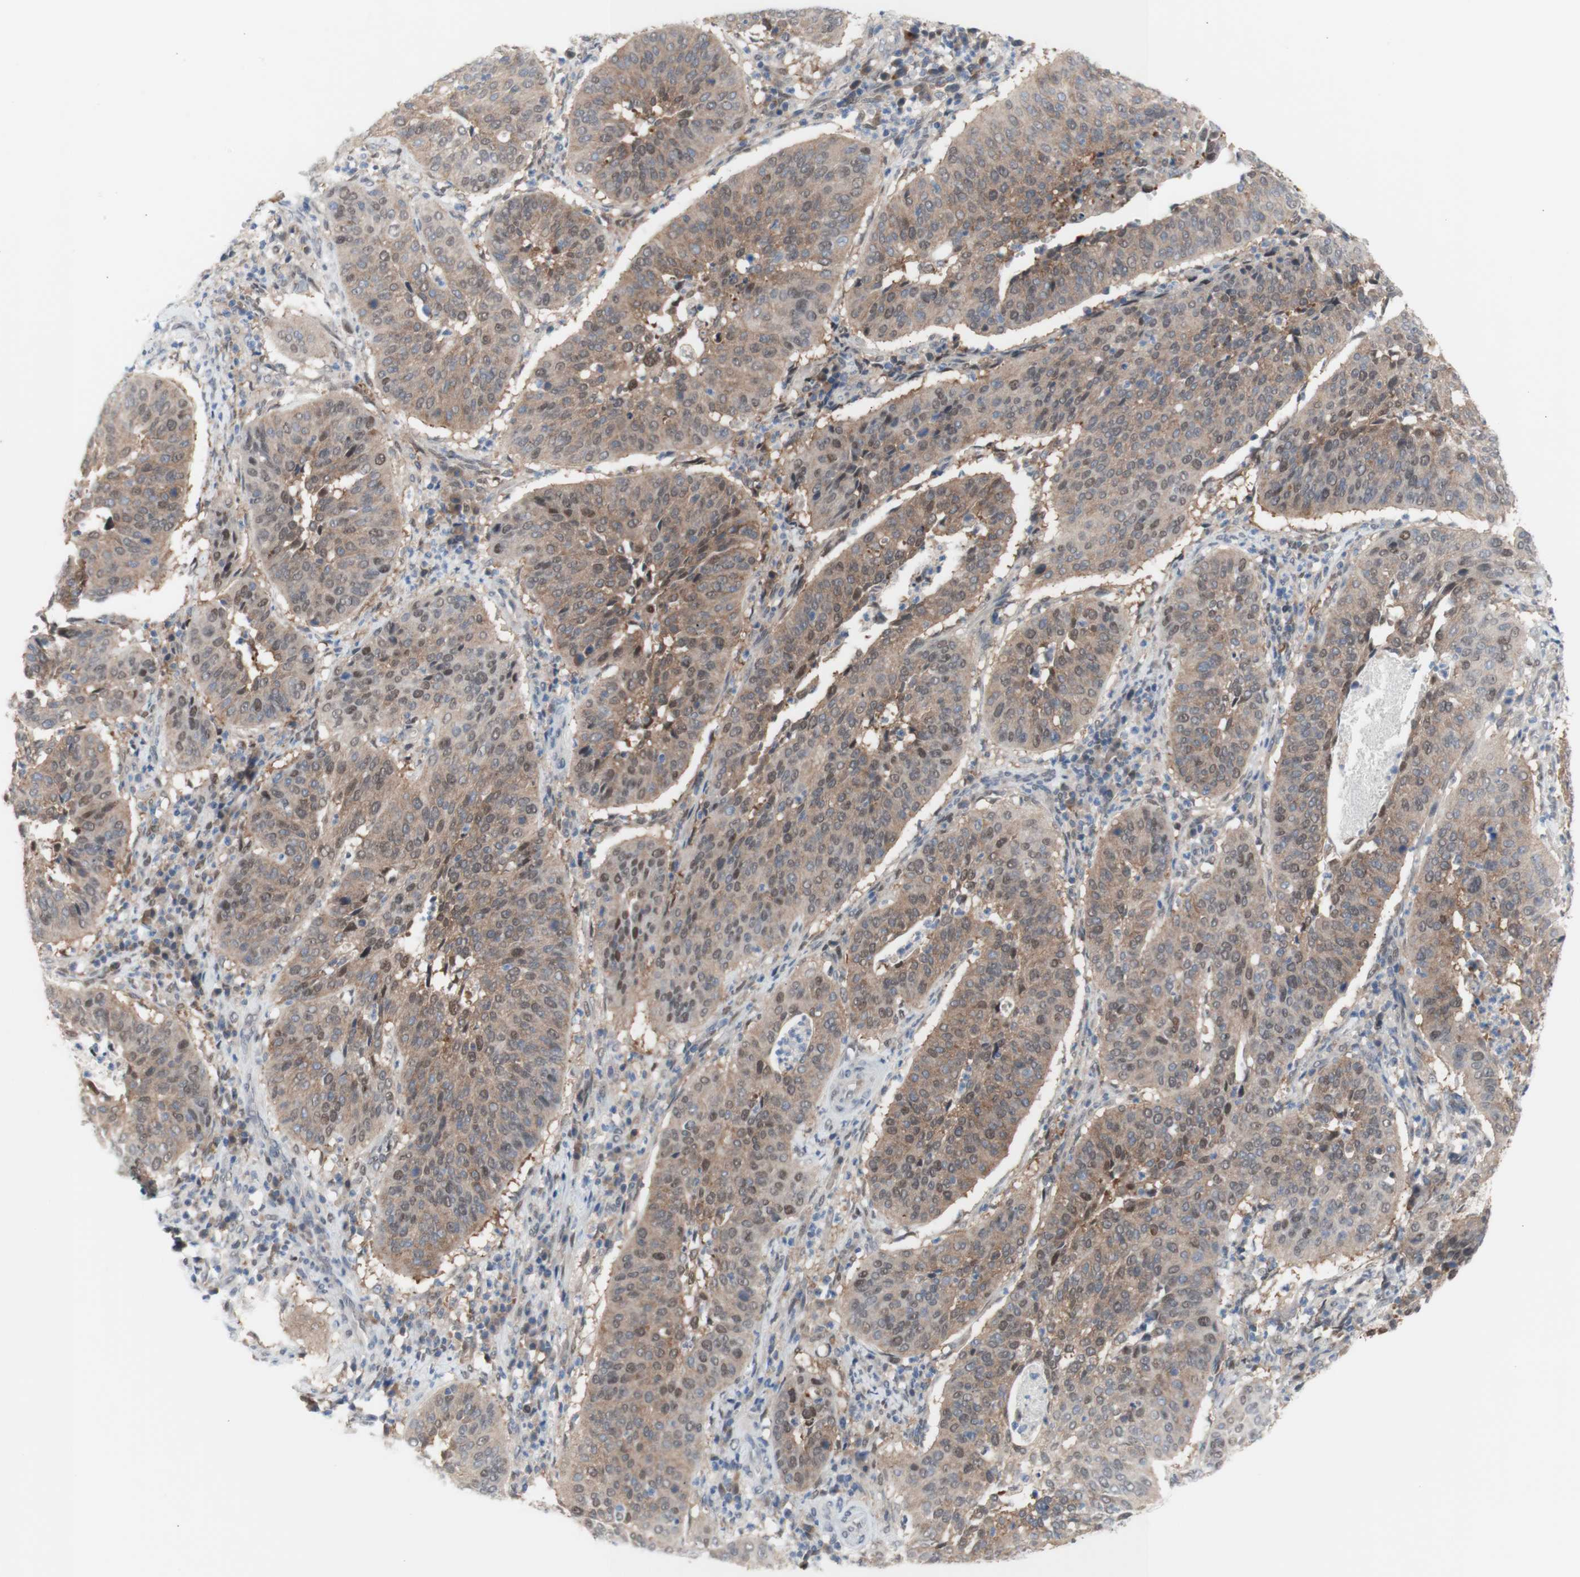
{"staining": {"intensity": "moderate", "quantity": ">75%", "location": "cytoplasmic/membranous,nuclear"}, "tissue": "cervical cancer", "cell_type": "Tumor cells", "image_type": "cancer", "snomed": [{"axis": "morphology", "description": "Normal tissue, NOS"}, {"axis": "morphology", "description": "Squamous cell carcinoma, NOS"}, {"axis": "topography", "description": "Cervix"}], "caption": "A medium amount of moderate cytoplasmic/membranous and nuclear positivity is identified in approximately >75% of tumor cells in cervical cancer tissue.", "gene": "PRMT5", "patient": {"sex": "female", "age": 39}}